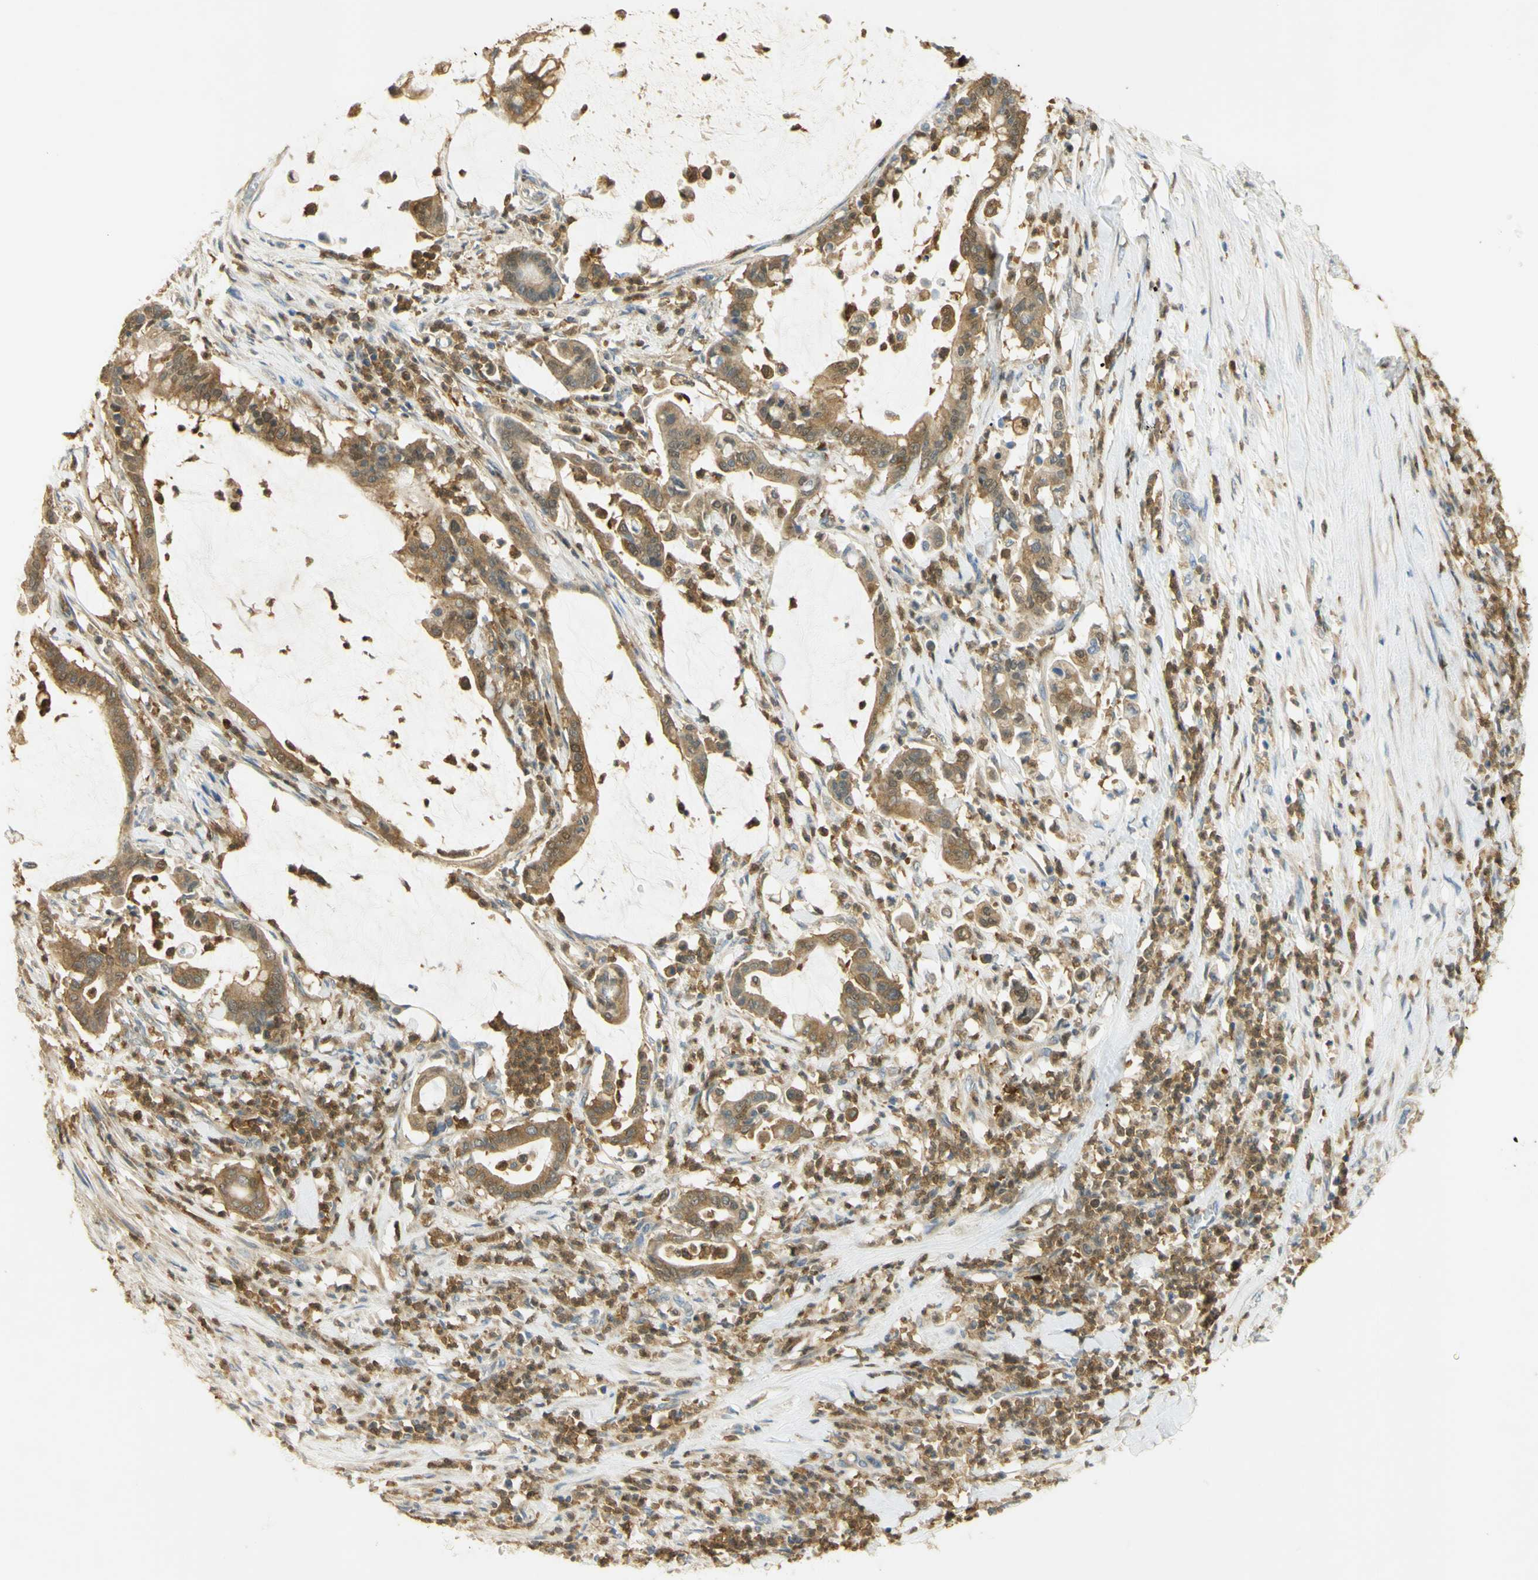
{"staining": {"intensity": "moderate", "quantity": ">75%", "location": "cytoplasmic/membranous"}, "tissue": "pancreatic cancer", "cell_type": "Tumor cells", "image_type": "cancer", "snomed": [{"axis": "morphology", "description": "Adenocarcinoma, NOS"}, {"axis": "topography", "description": "Pancreas"}], "caption": "There is medium levels of moderate cytoplasmic/membranous staining in tumor cells of adenocarcinoma (pancreatic), as demonstrated by immunohistochemical staining (brown color).", "gene": "PAK1", "patient": {"sex": "male", "age": 41}}